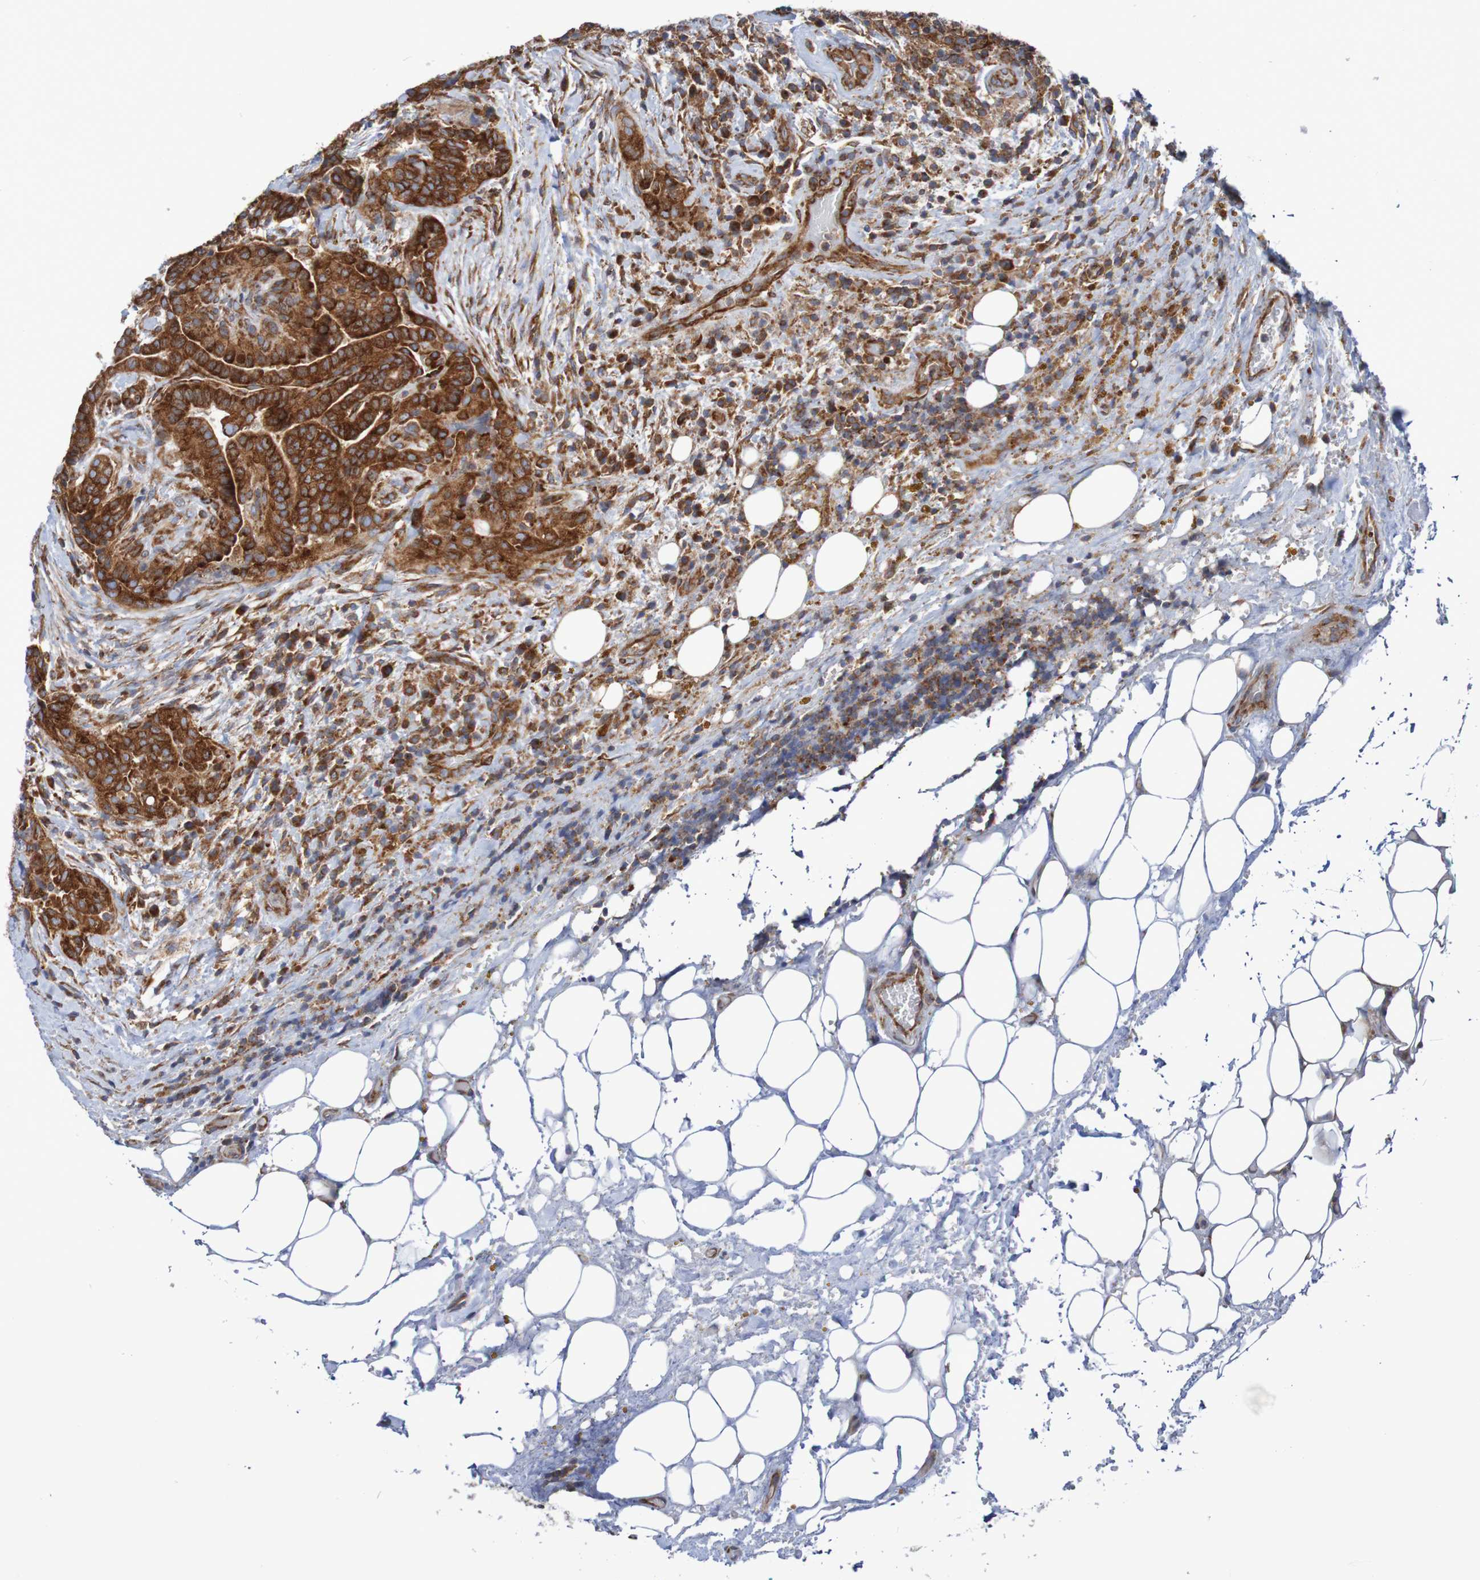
{"staining": {"intensity": "strong", "quantity": ">75%", "location": "cytoplasmic/membranous"}, "tissue": "thyroid cancer", "cell_type": "Tumor cells", "image_type": "cancer", "snomed": [{"axis": "morphology", "description": "Papillary adenocarcinoma, NOS"}, {"axis": "topography", "description": "Thyroid gland"}], "caption": "This is an image of immunohistochemistry (IHC) staining of thyroid cancer, which shows strong positivity in the cytoplasmic/membranous of tumor cells.", "gene": "FXR2", "patient": {"sex": "male", "age": 77}}